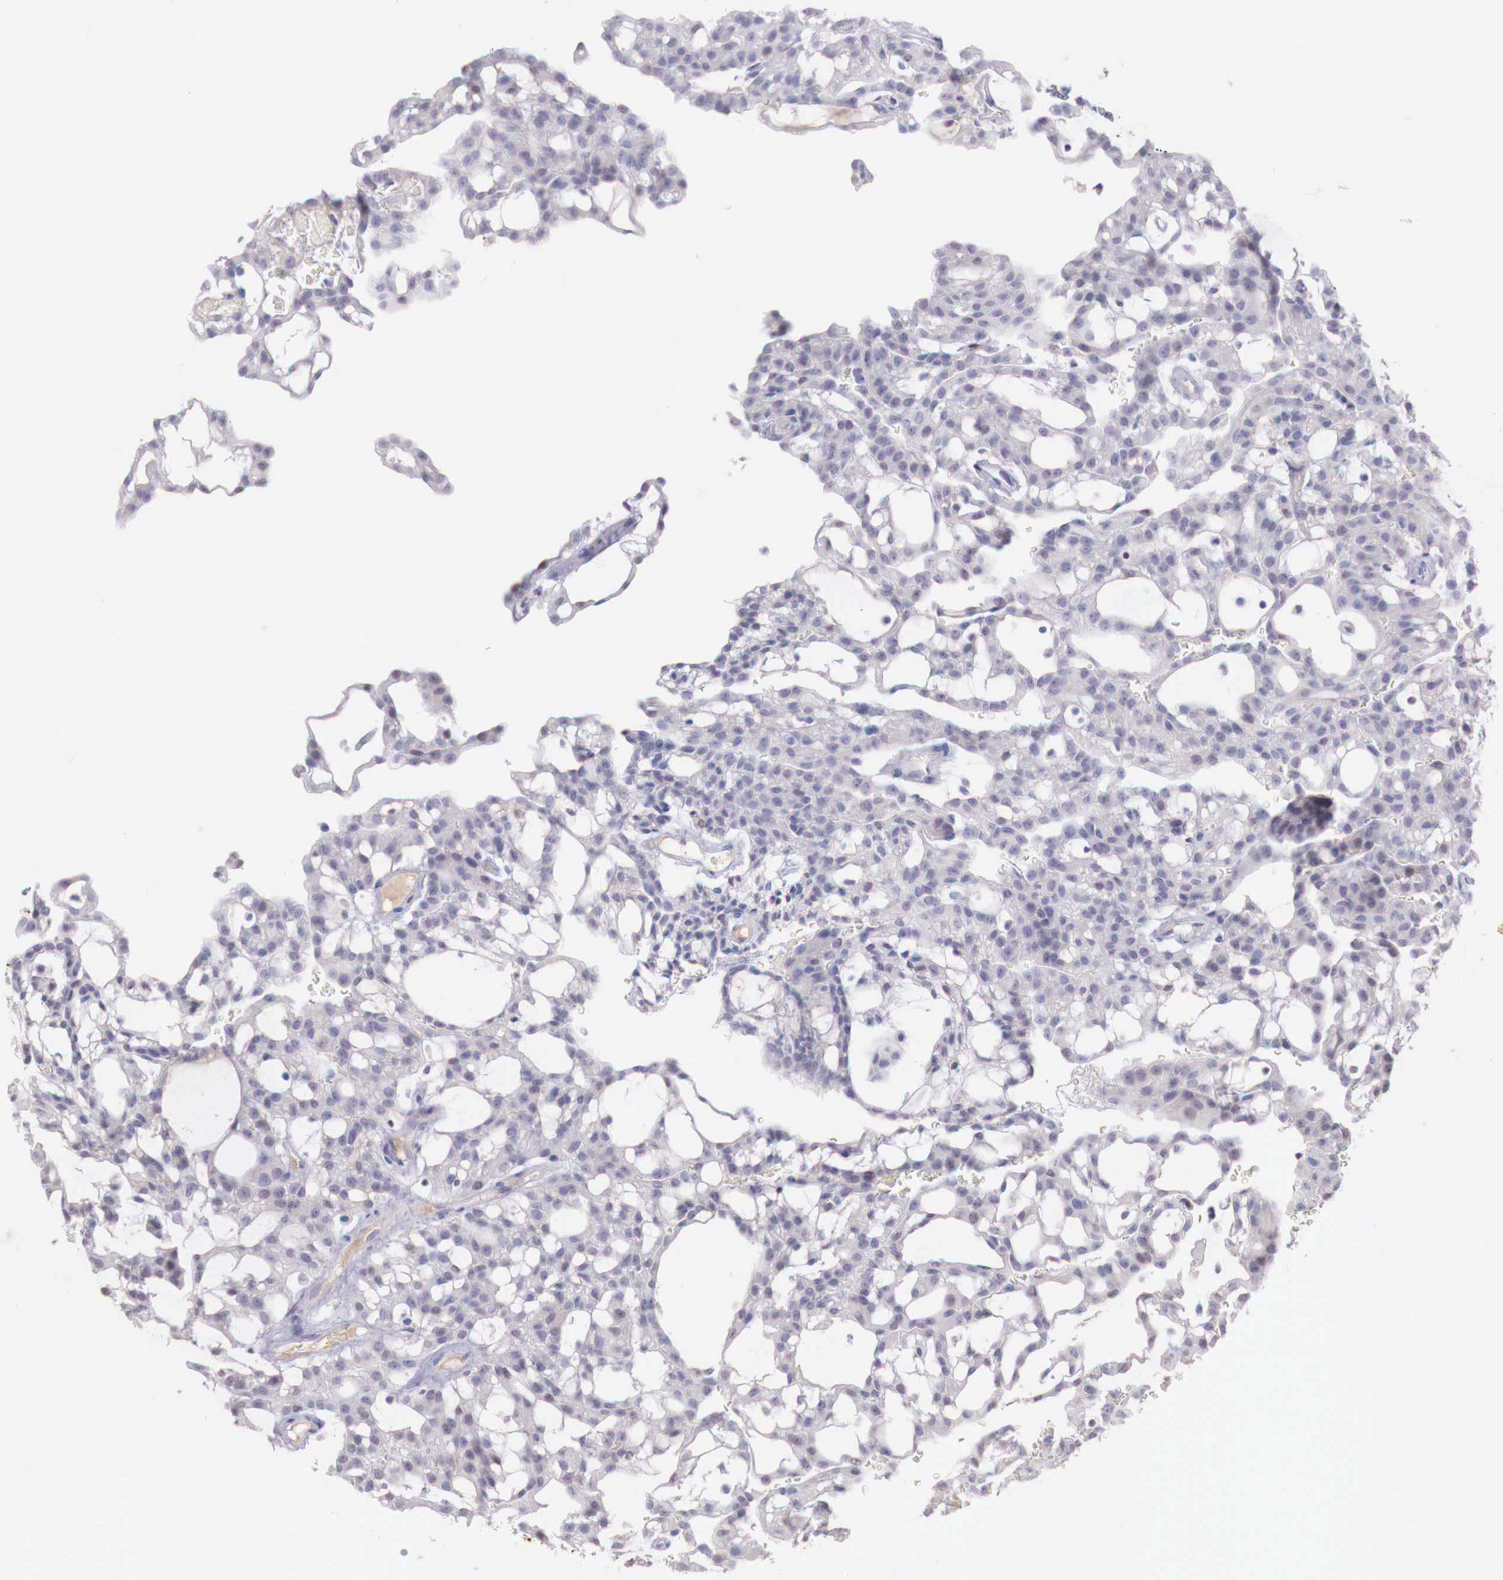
{"staining": {"intensity": "weak", "quantity": "<25%", "location": "cytoplasmic/membranous"}, "tissue": "renal cancer", "cell_type": "Tumor cells", "image_type": "cancer", "snomed": [{"axis": "morphology", "description": "Adenocarcinoma, NOS"}, {"axis": "topography", "description": "Kidney"}], "caption": "The photomicrograph shows no staining of tumor cells in adenocarcinoma (renal).", "gene": "XPNPEP2", "patient": {"sex": "male", "age": 63}}